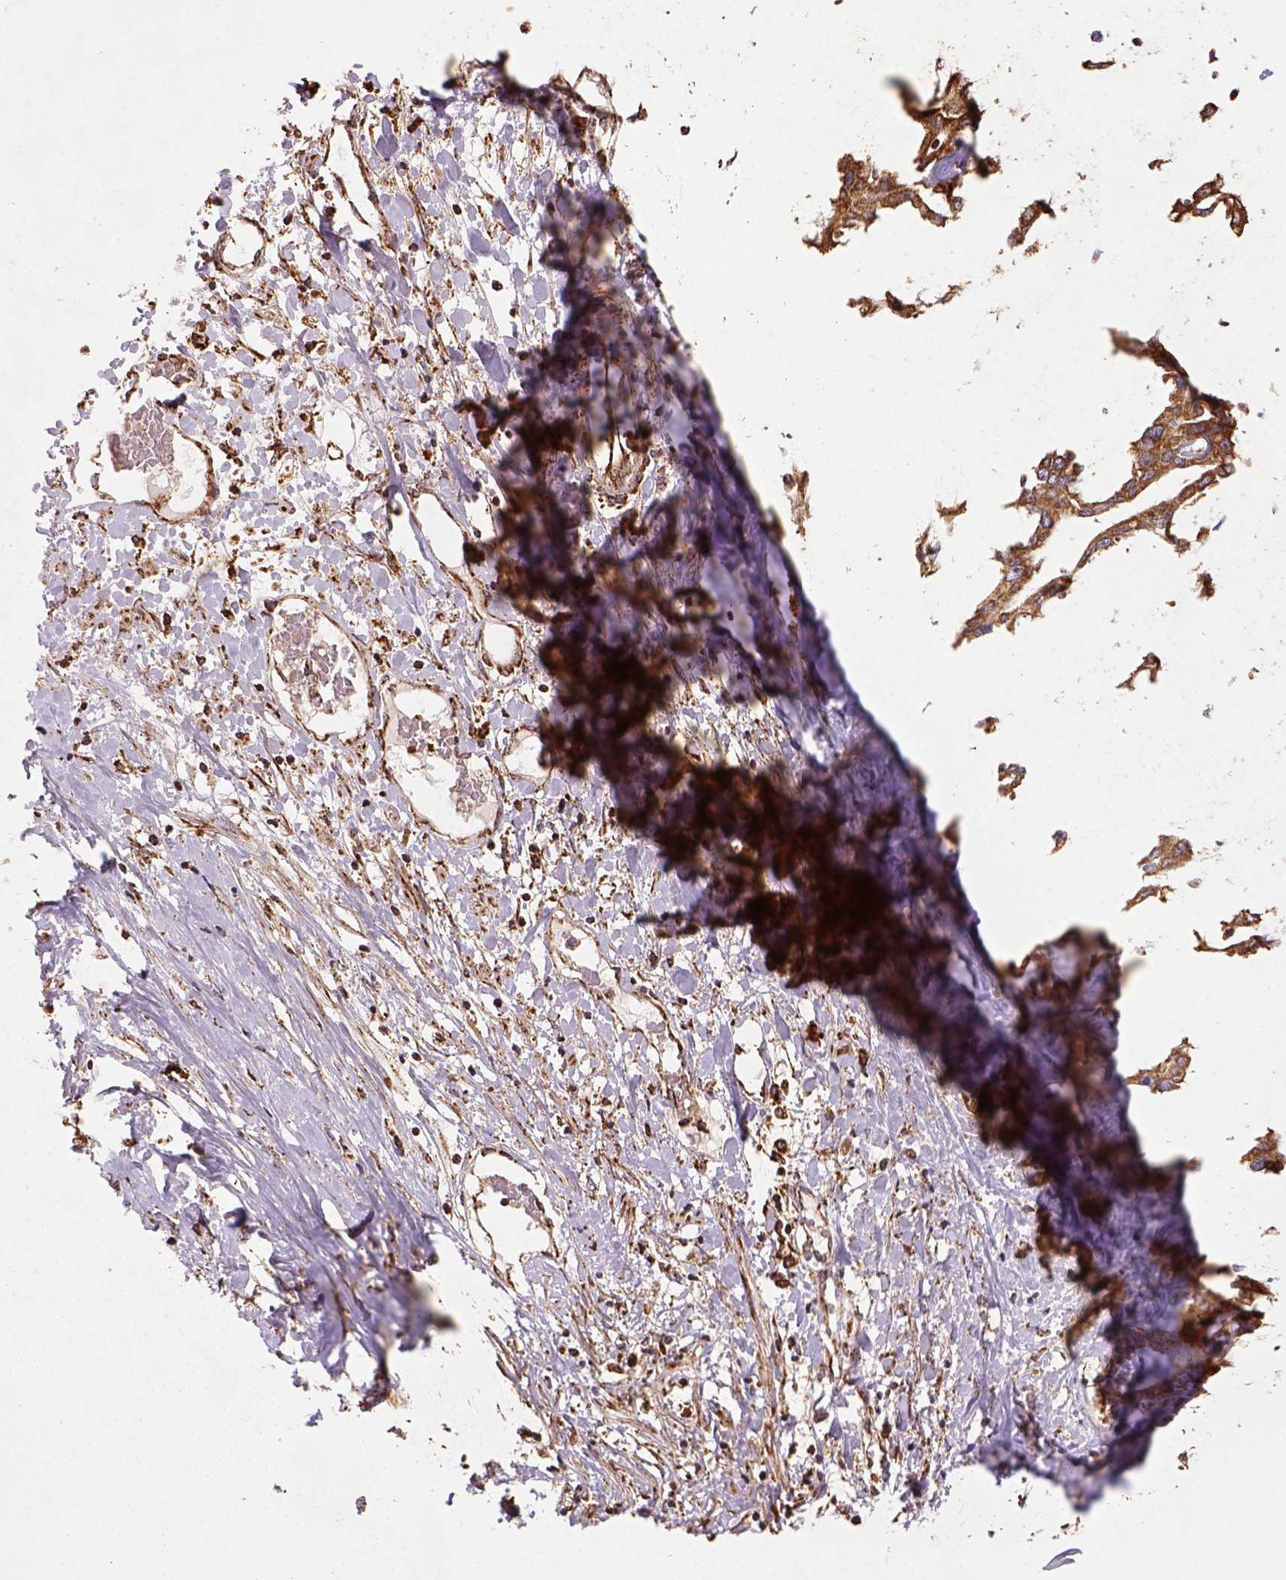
{"staining": {"intensity": "strong", "quantity": ">75%", "location": "cytoplasmic/membranous"}, "tissue": "liver cancer", "cell_type": "Tumor cells", "image_type": "cancer", "snomed": [{"axis": "morphology", "description": "Cholangiocarcinoma"}, {"axis": "topography", "description": "Liver"}], "caption": "Immunohistochemistry (IHC) histopathology image of liver cancer stained for a protein (brown), which exhibits high levels of strong cytoplasmic/membranous staining in about >75% of tumor cells.", "gene": "MAPK8IP3", "patient": {"sex": "male", "age": 59}}